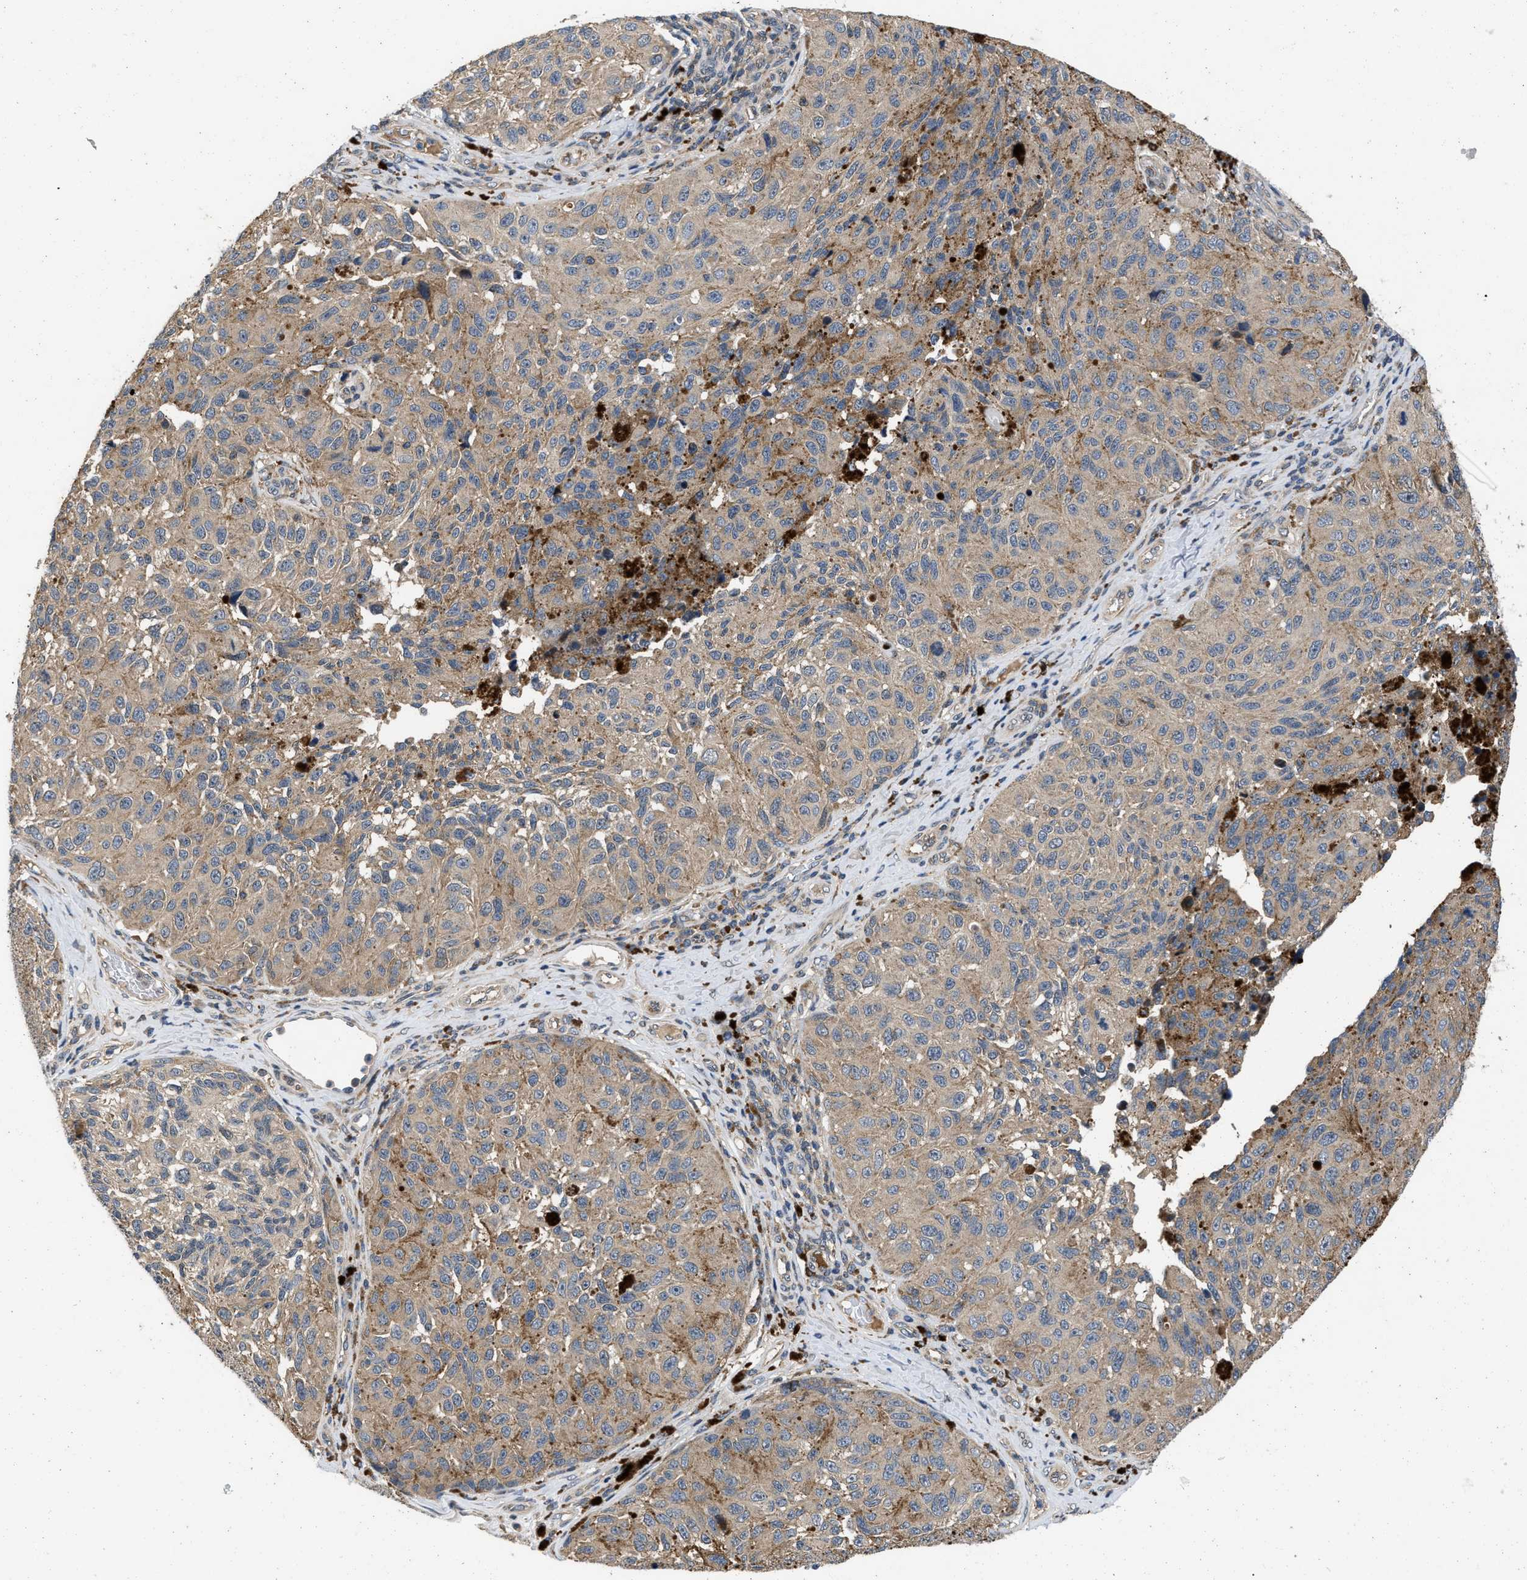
{"staining": {"intensity": "weak", "quantity": "25%-75%", "location": "cytoplasmic/membranous"}, "tissue": "melanoma", "cell_type": "Tumor cells", "image_type": "cancer", "snomed": [{"axis": "morphology", "description": "Malignant melanoma, NOS"}, {"axis": "topography", "description": "Skin"}], "caption": "IHC of human malignant melanoma shows low levels of weak cytoplasmic/membranous positivity in about 25%-75% of tumor cells.", "gene": "PRDM14", "patient": {"sex": "female", "age": 73}}